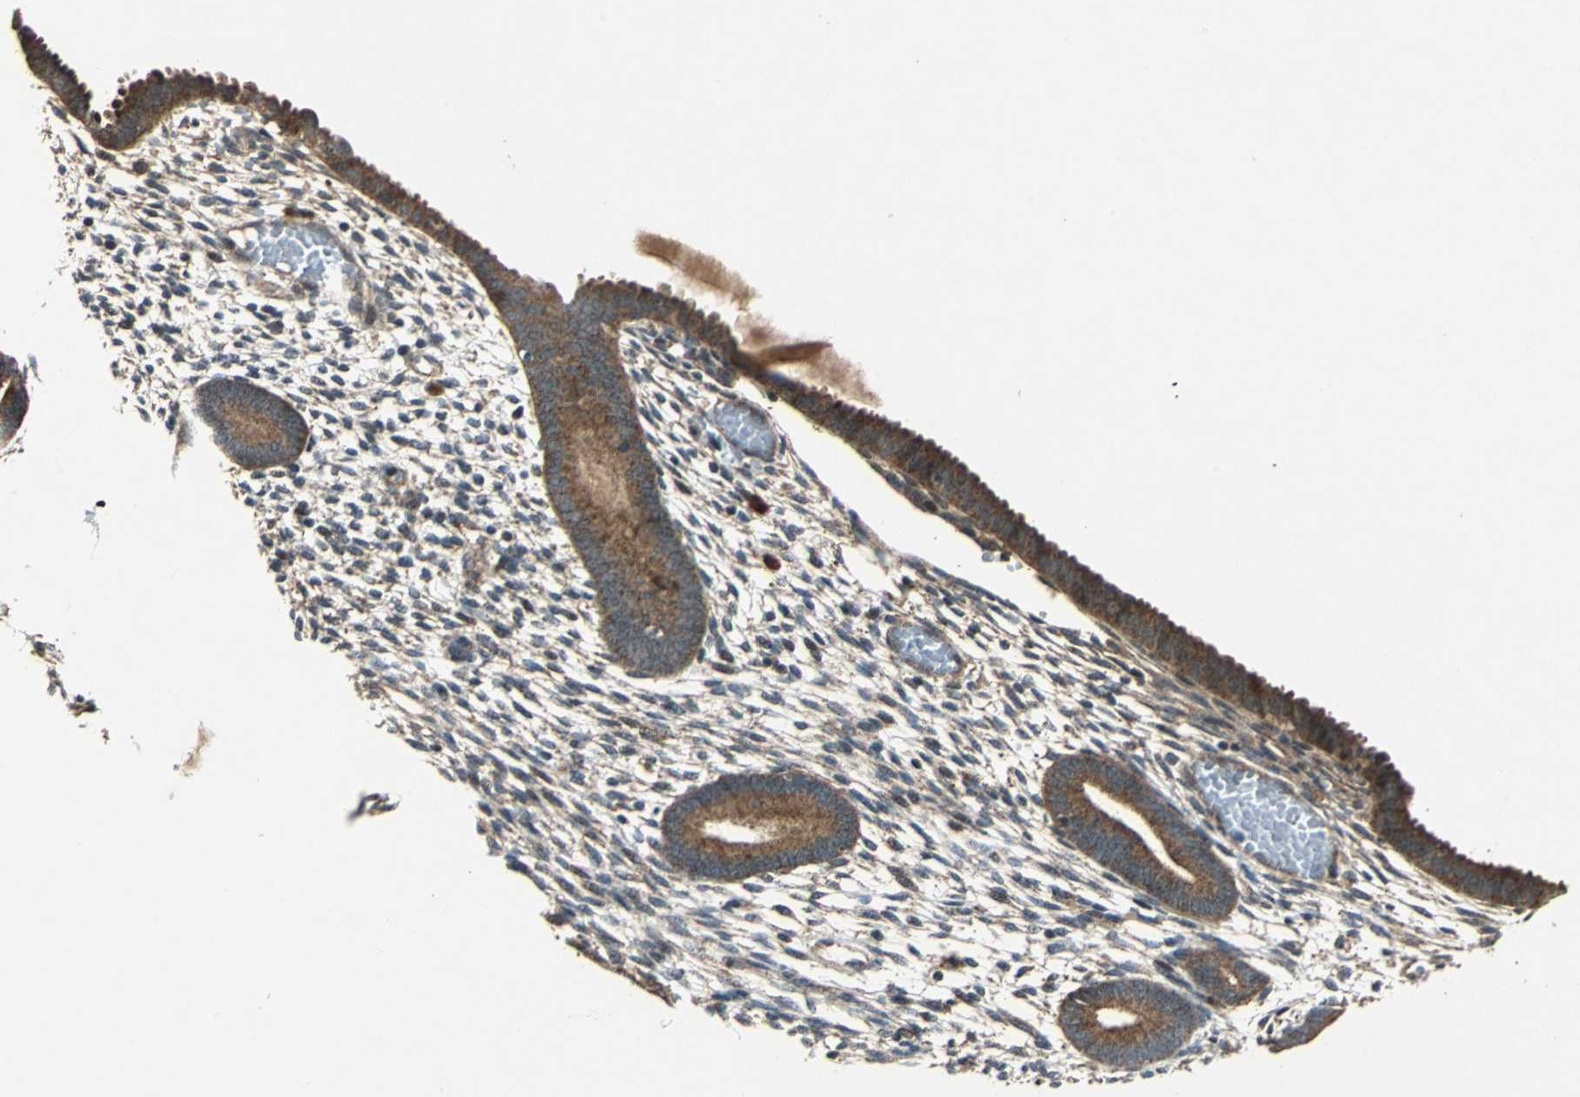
{"staining": {"intensity": "negative", "quantity": "none", "location": "none"}, "tissue": "endometrium", "cell_type": "Cells in endometrial stroma", "image_type": "normal", "snomed": [{"axis": "morphology", "description": "Normal tissue, NOS"}, {"axis": "topography", "description": "Endometrium"}], "caption": "Protein analysis of normal endometrium shows no significant staining in cells in endometrial stroma.", "gene": "AHSA1", "patient": {"sex": "female", "age": 57}}